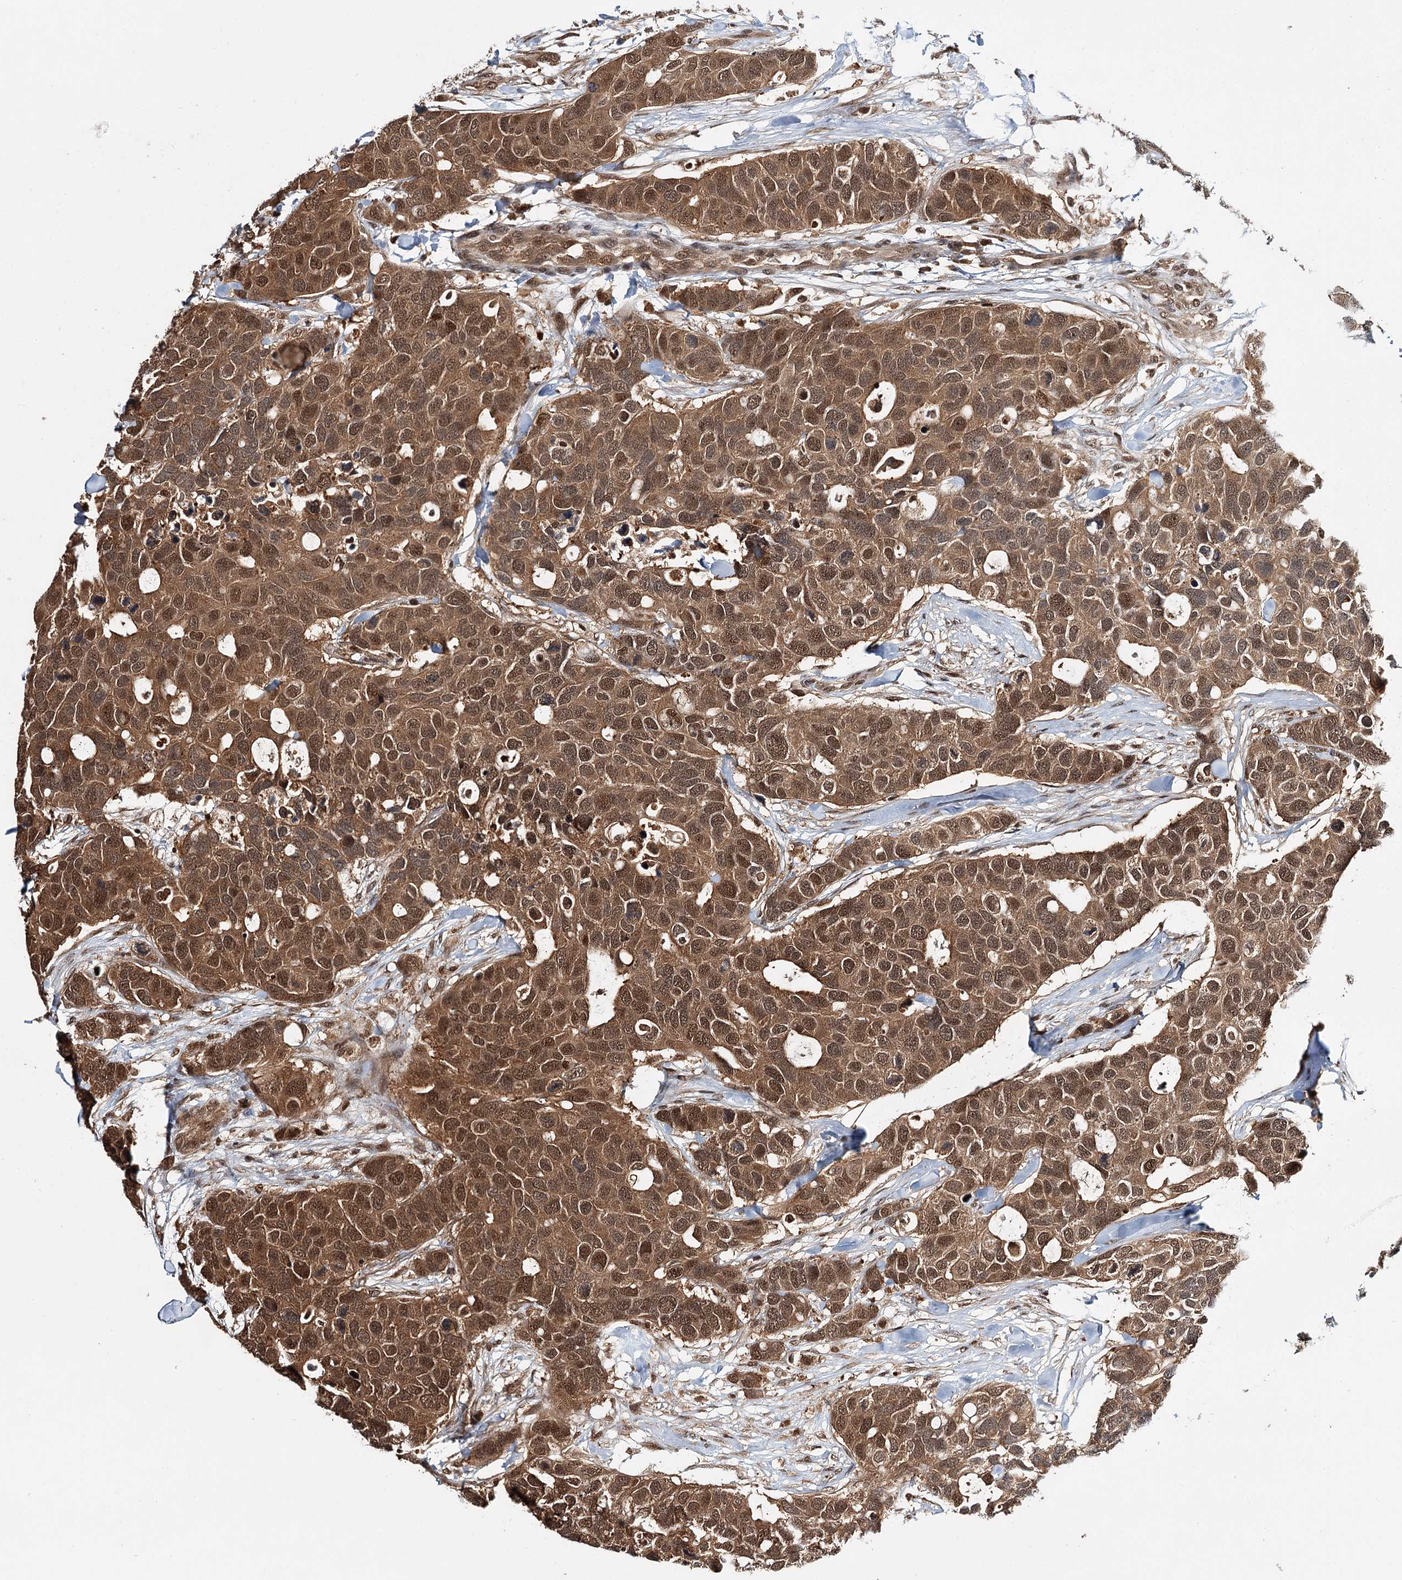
{"staining": {"intensity": "moderate", "quantity": ">75%", "location": "cytoplasmic/membranous,nuclear"}, "tissue": "breast cancer", "cell_type": "Tumor cells", "image_type": "cancer", "snomed": [{"axis": "morphology", "description": "Duct carcinoma"}, {"axis": "topography", "description": "Breast"}], "caption": "The image demonstrates staining of breast cancer, revealing moderate cytoplasmic/membranous and nuclear protein expression (brown color) within tumor cells.", "gene": "N6AMT1", "patient": {"sex": "female", "age": 83}}